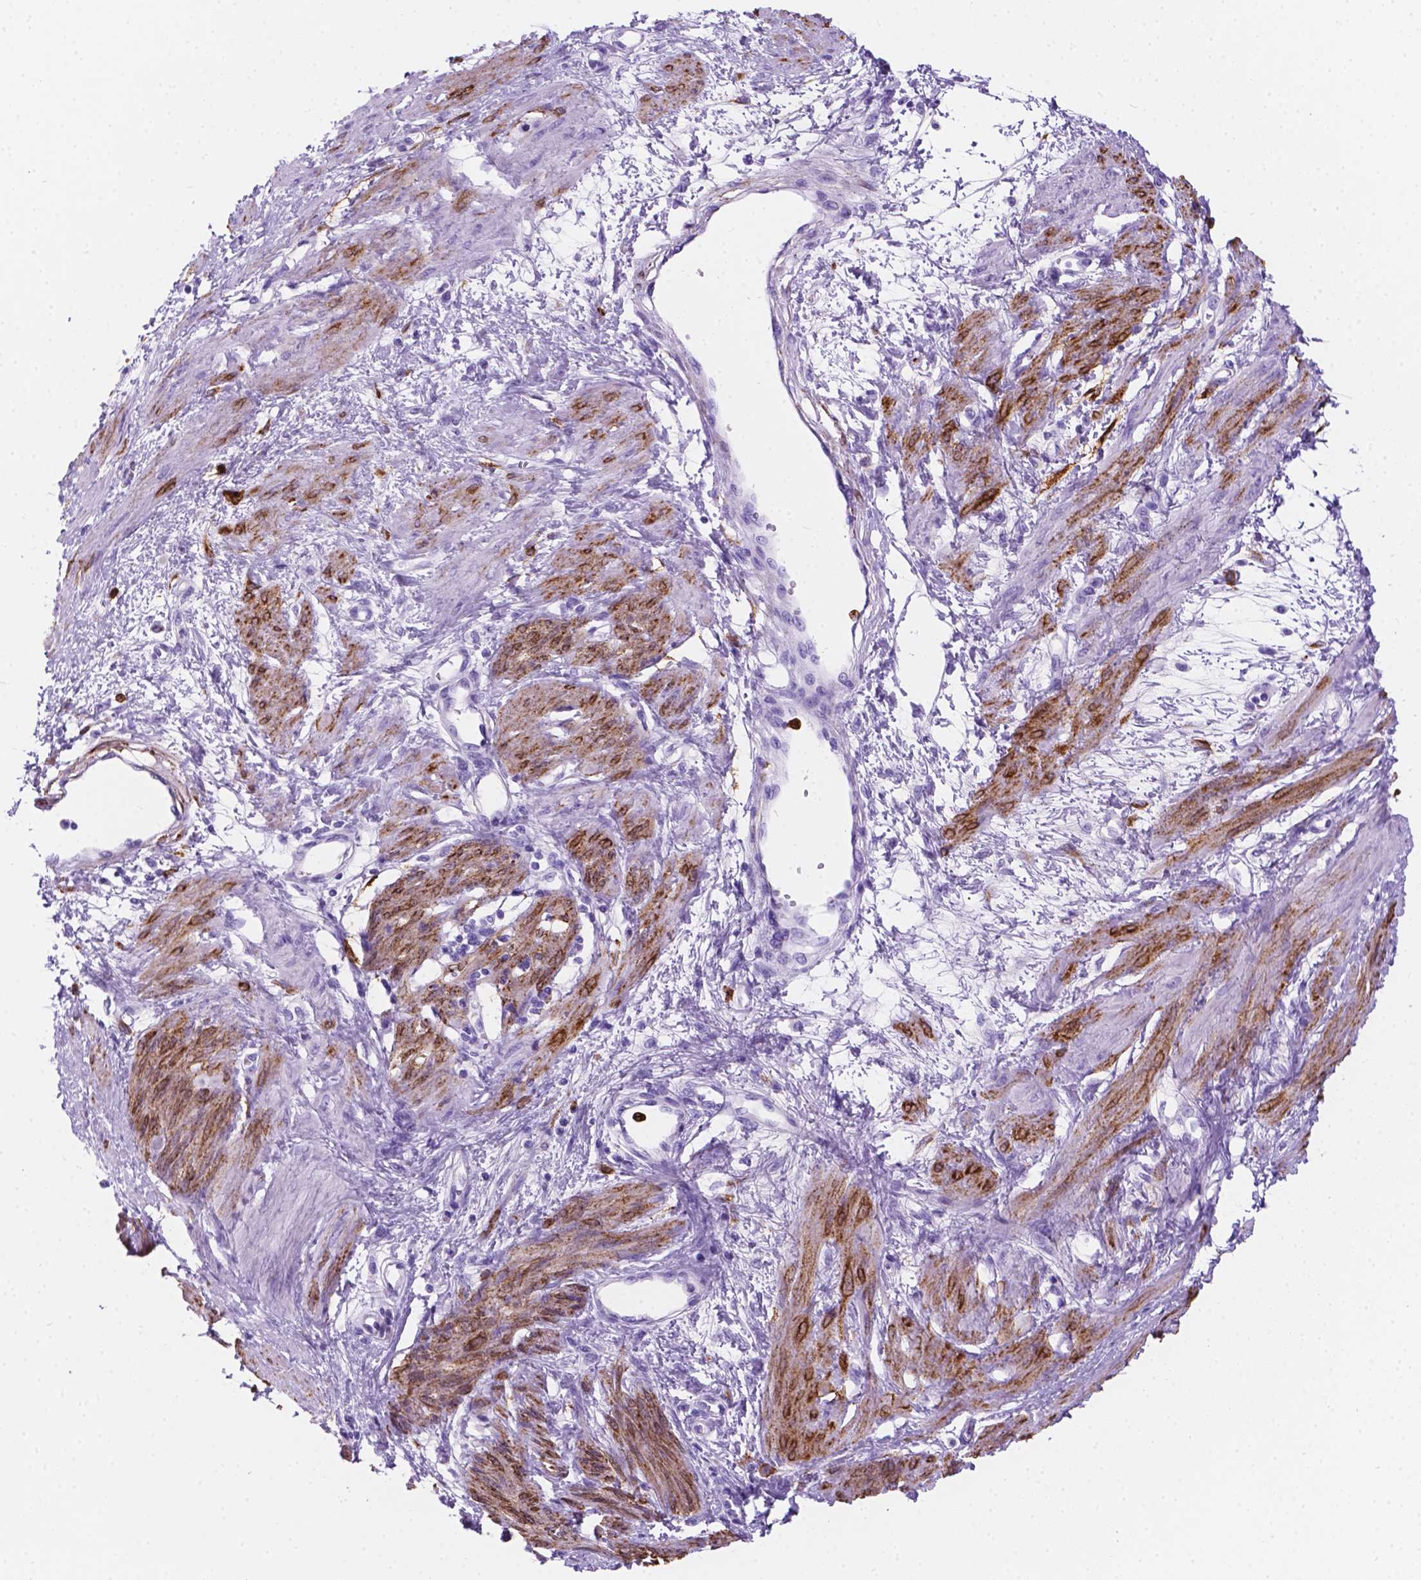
{"staining": {"intensity": "strong", "quantity": "25%-75%", "location": "cytoplasmic/membranous"}, "tissue": "smooth muscle", "cell_type": "Smooth muscle cells", "image_type": "normal", "snomed": [{"axis": "morphology", "description": "Normal tissue, NOS"}, {"axis": "topography", "description": "Smooth muscle"}, {"axis": "topography", "description": "Uterus"}], "caption": "Immunohistochemical staining of unremarkable smooth muscle shows 25%-75% levels of strong cytoplasmic/membranous protein staining in about 25%-75% of smooth muscle cells.", "gene": "MACF1", "patient": {"sex": "female", "age": 39}}